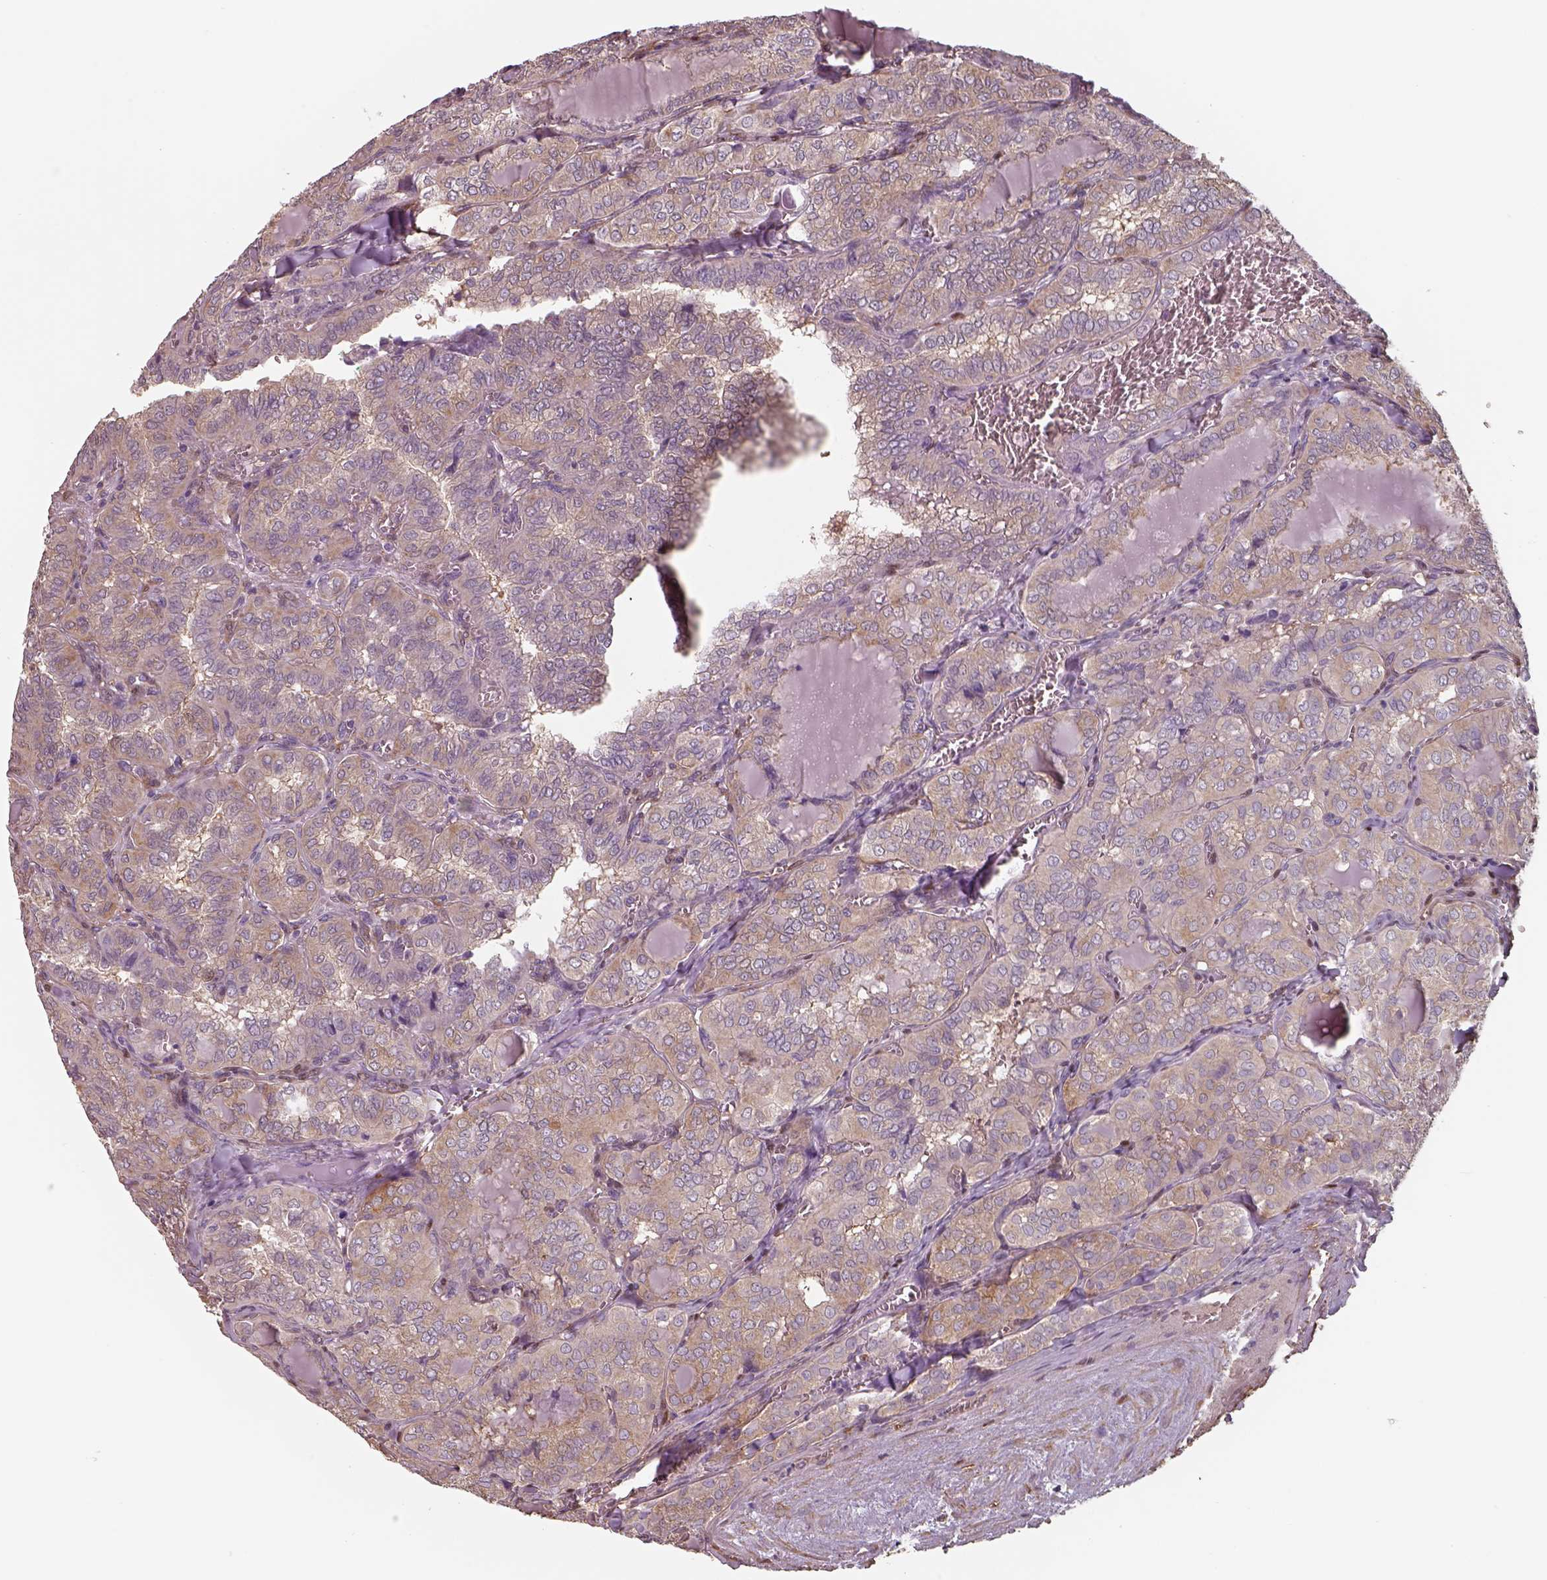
{"staining": {"intensity": "moderate", "quantity": "<25%", "location": "cytoplasmic/membranous"}, "tissue": "thyroid cancer", "cell_type": "Tumor cells", "image_type": "cancer", "snomed": [{"axis": "morphology", "description": "Papillary adenocarcinoma, NOS"}, {"axis": "topography", "description": "Thyroid gland"}], "caption": "Thyroid cancer stained with immunohistochemistry (IHC) shows moderate cytoplasmic/membranous positivity in about <25% of tumor cells. (IHC, brightfield microscopy, high magnification).", "gene": "ISYNA1", "patient": {"sex": "female", "age": 41}}